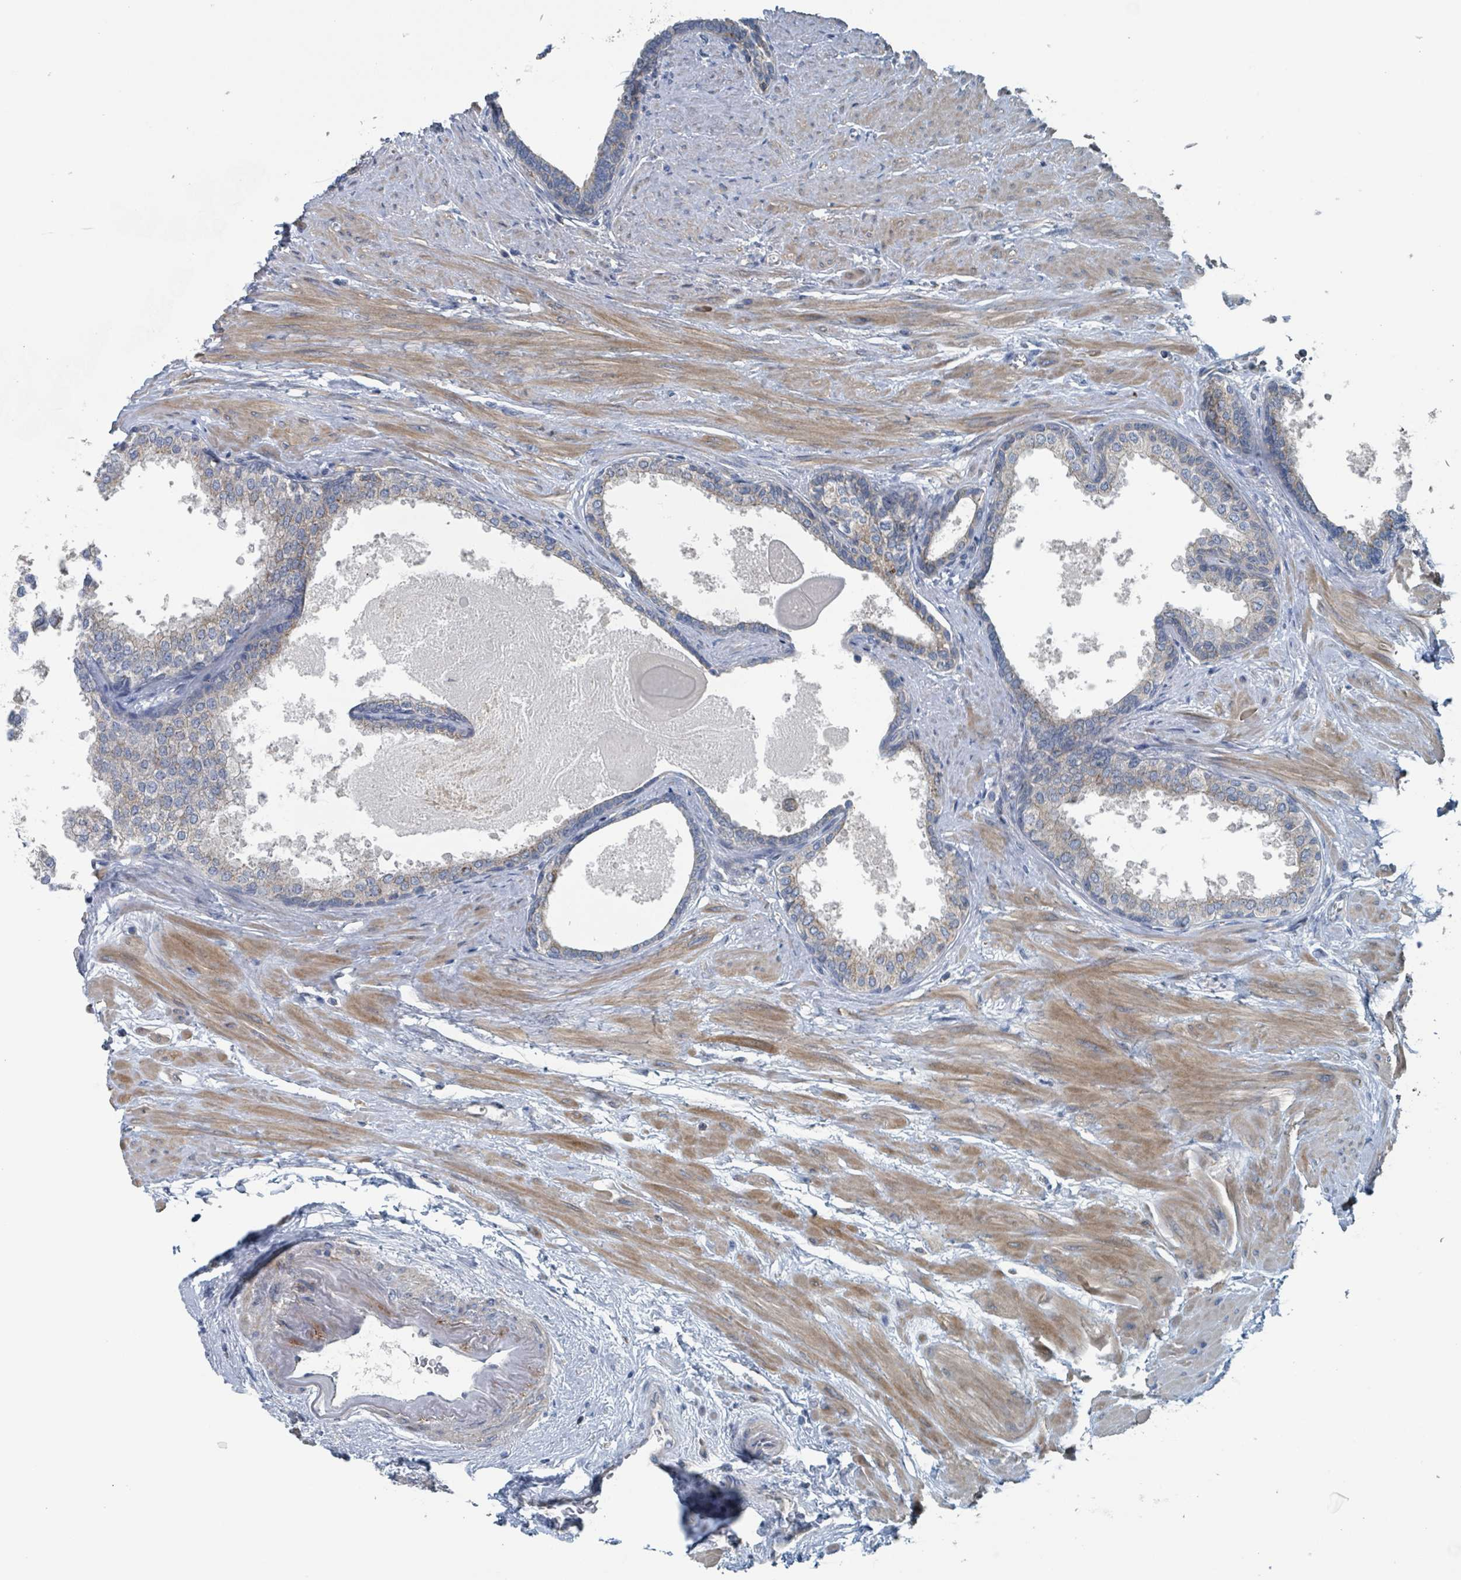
{"staining": {"intensity": "strong", "quantity": "<25%", "location": "cytoplasmic/membranous"}, "tissue": "prostate", "cell_type": "Glandular cells", "image_type": "normal", "snomed": [{"axis": "morphology", "description": "Normal tissue, NOS"}, {"axis": "topography", "description": "Prostate"}], "caption": "An immunohistochemistry (IHC) photomicrograph of normal tissue is shown. Protein staining in brown shows strong cytoplasmic/membranous positivity in prostate within glandular cells. Immunohistochemistry stains the protein of interest in brown and the nuclei are stained blue.", "gene": "ACBD4", "patient": {"sex": "male", "age": 57}}